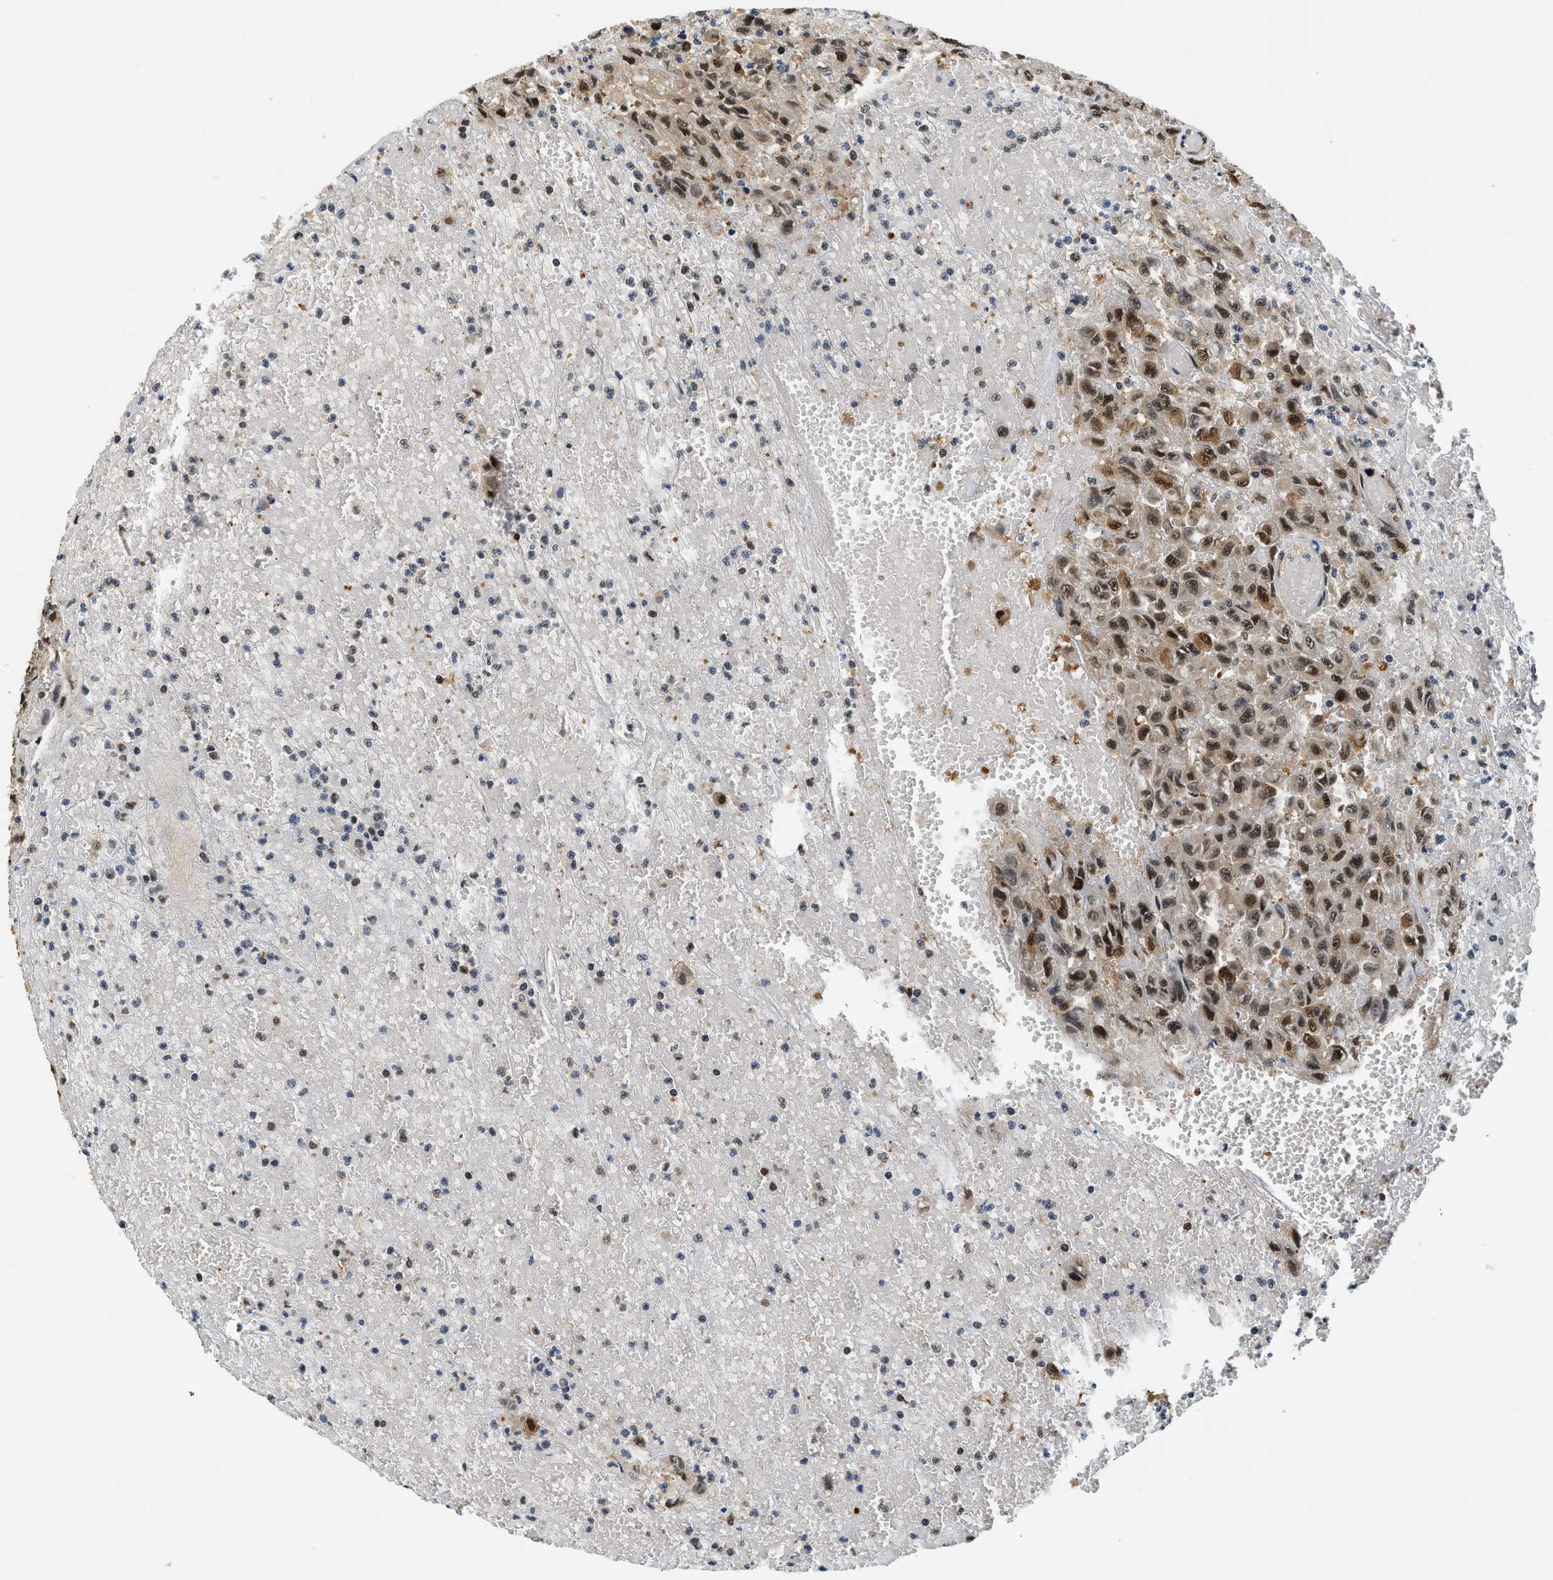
{"staining": {"intensity": "strong", "quantity": ">75%", "location": "cytoplasmic/membranous,nuclear"}, "tissue": "urothelial cancer", "cell_type": "Tumor cells", "image_type": "cancer", "snomed": [{"axis": "morphology", "description": "Urothelial carcinoma, High grade"}, {"axis": "topography", "description": "Urinary bladder"}], "caption": "Protein staining of urothelial cancer tissue exhibits strong cytoplasmic/membranous and nuclear staining in about >75% of tumor cells.", "gene": "PSMD3", "patient": {"sex": "female", "age": 64}}